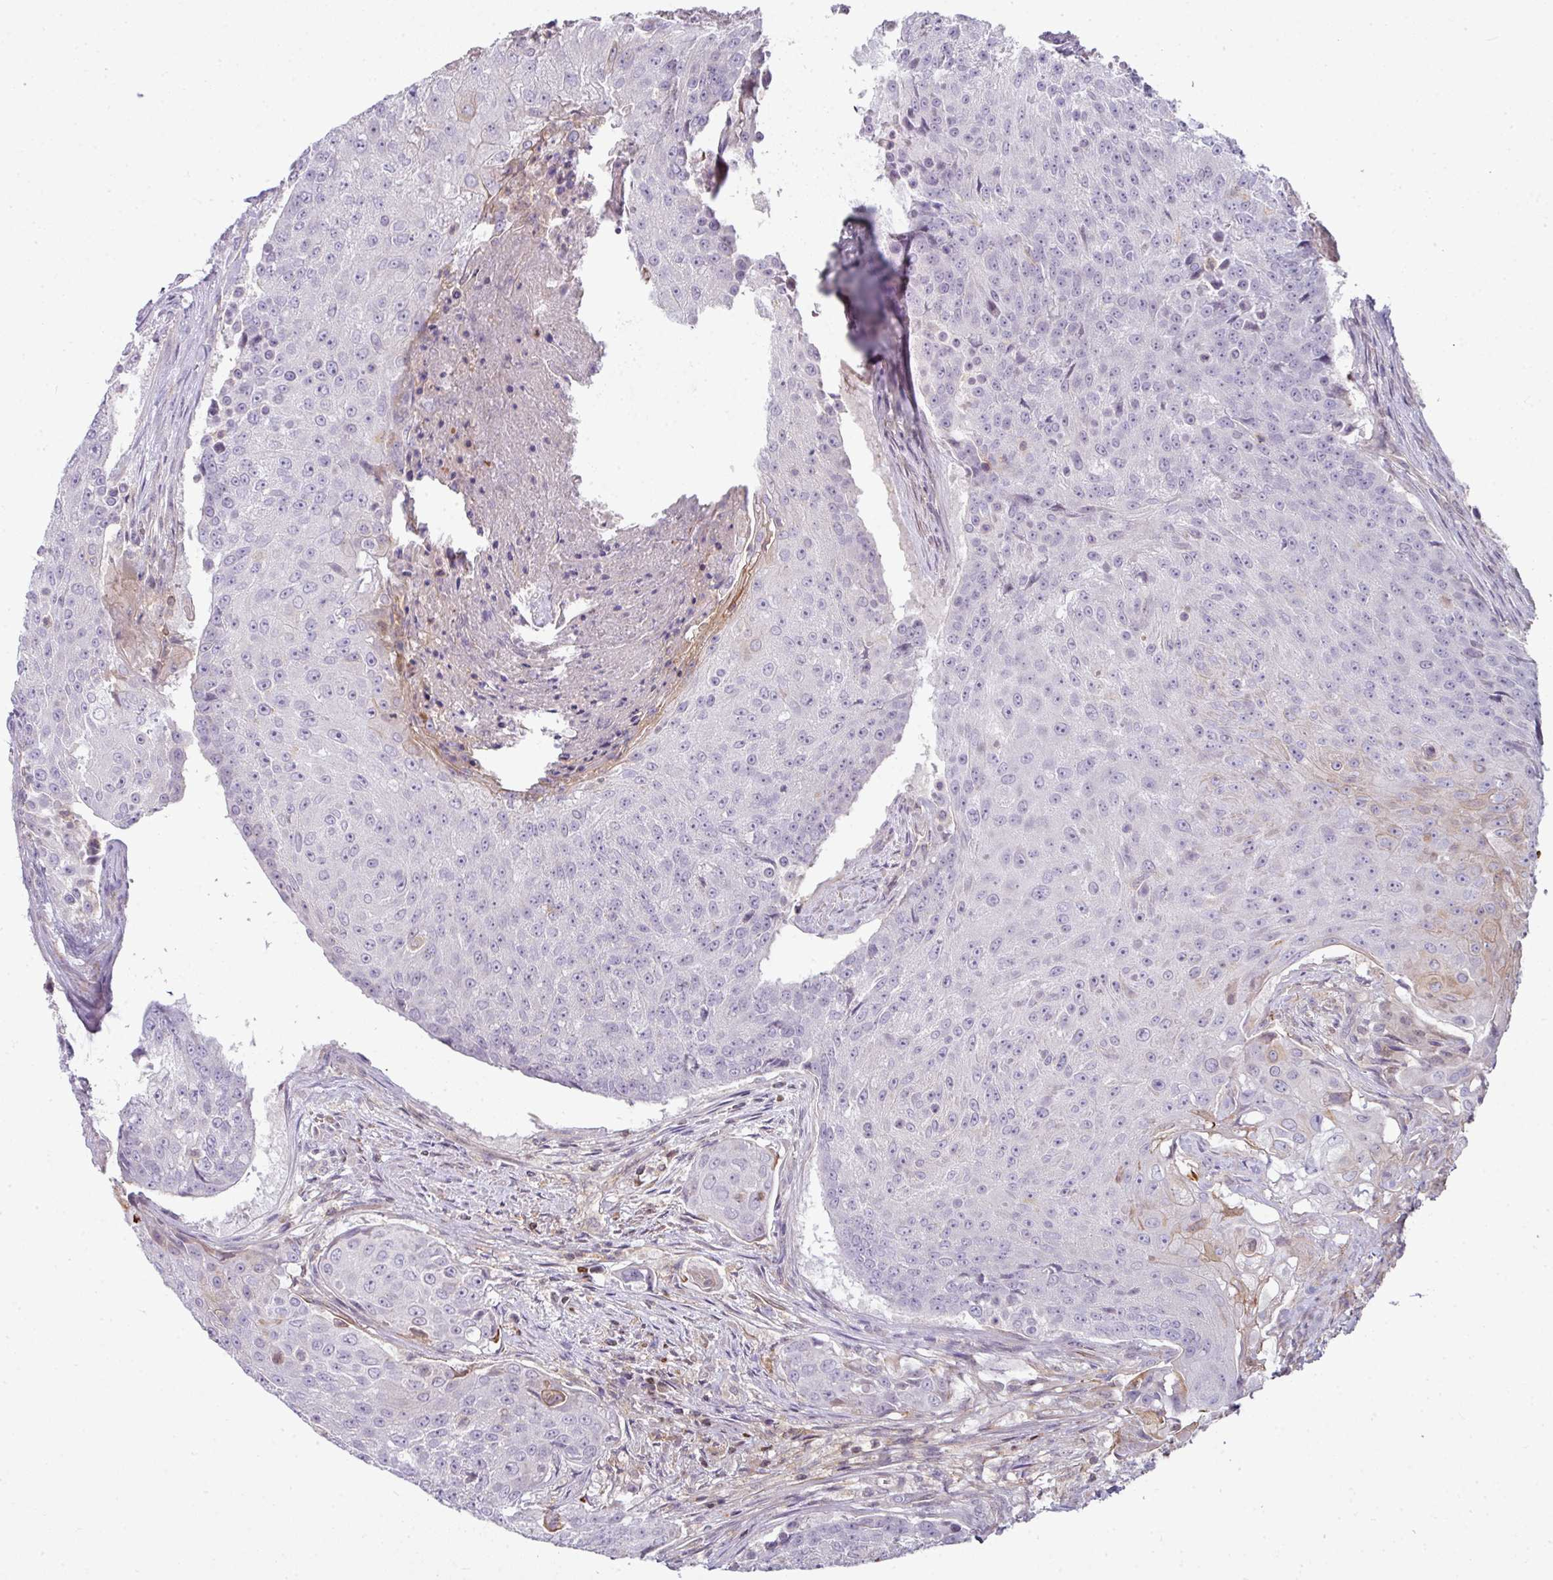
{"staining": {"intensity": "negative", "quantity": "none", "location": "none"}, "tissue": "urothelial cancer", "cell_type": "Tumor cells", "image_type": "cancer", "snomed": [{"axis": "morphology", "description": "Urothelial carcinoma, High grade"}, {"axis": "topography", "description": "Urinary bladder"}], "caption": "Immunohistochemical staining of human urothelial cancer reveals no significant staining in tumor cells.", "gene": "STAT5A", "patient": {"sex": "female", "age": 63}}